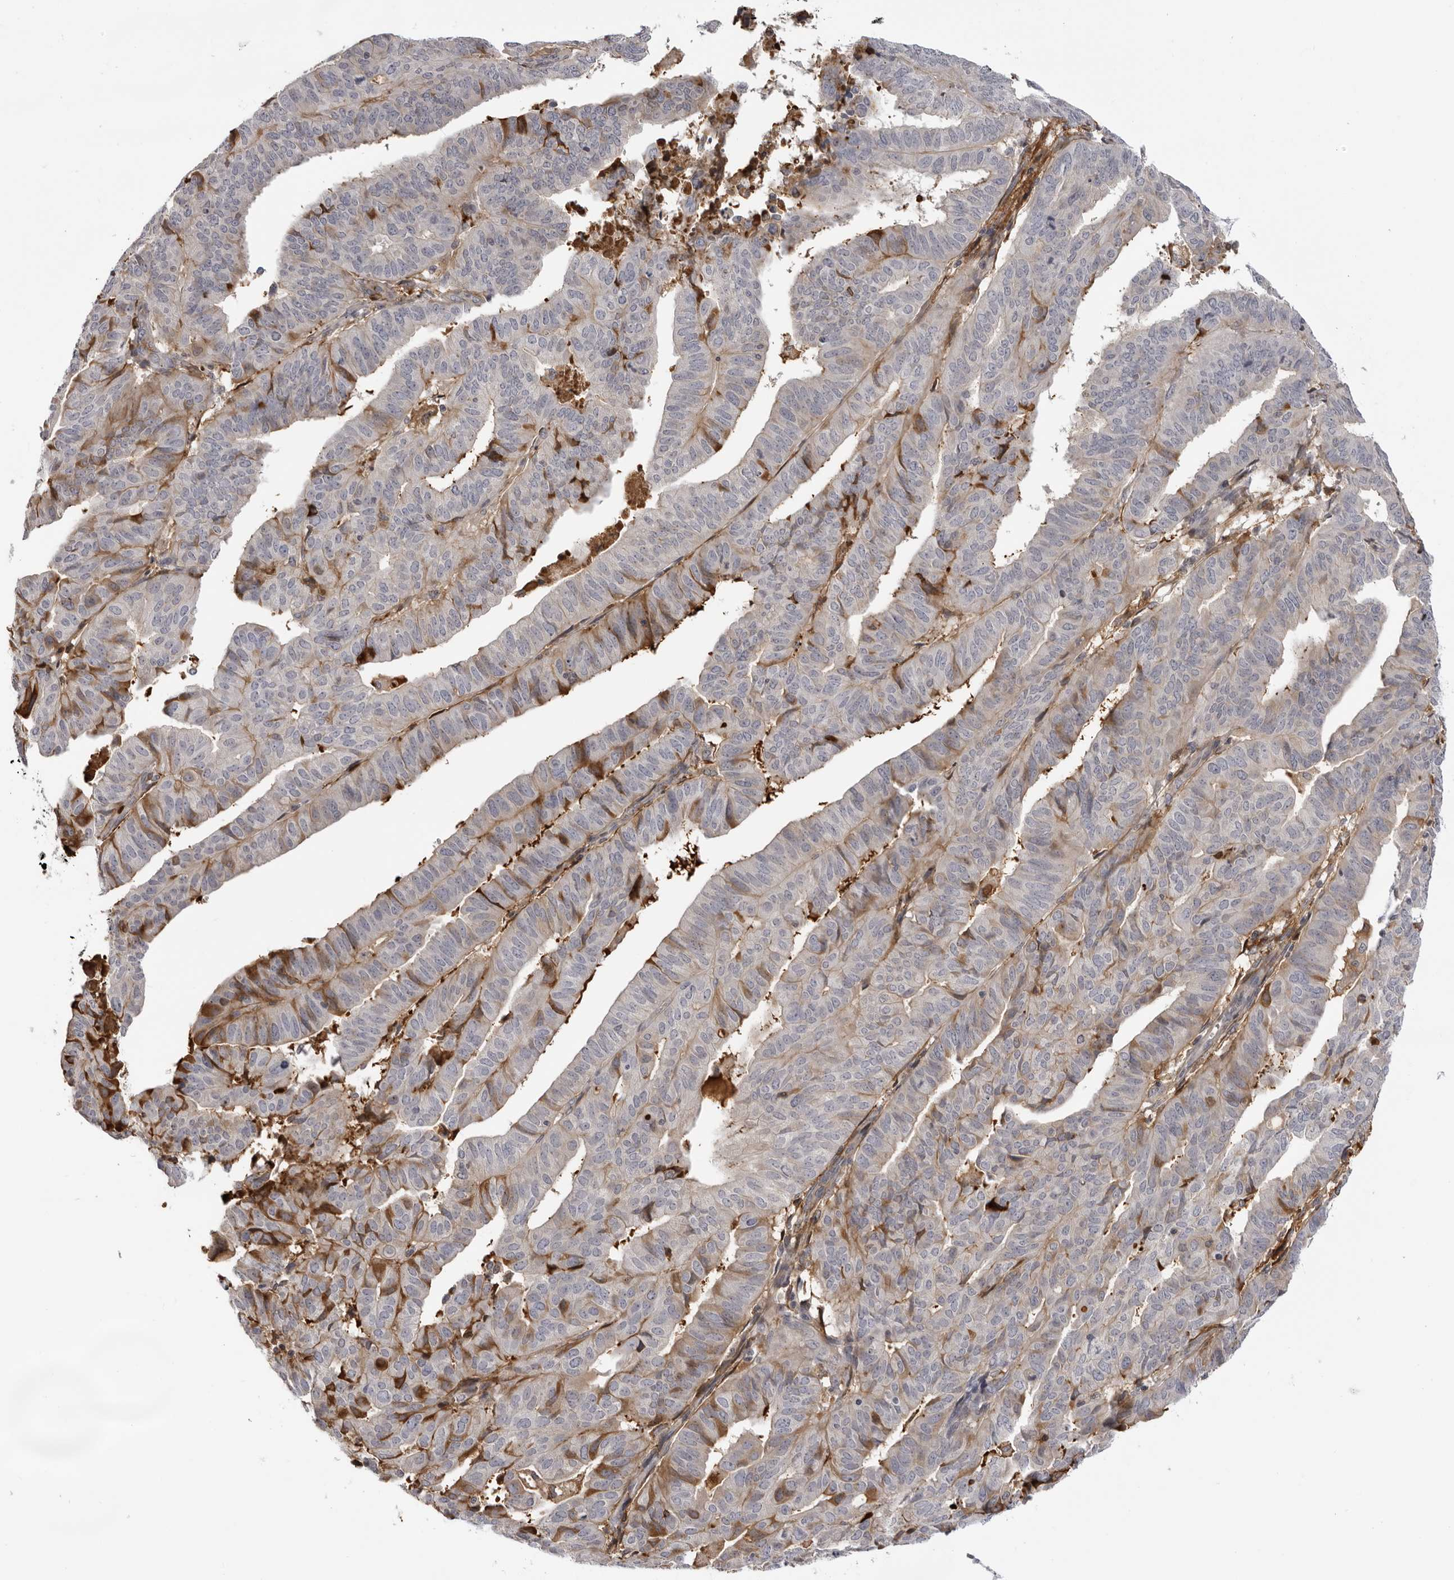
{"staining": {"intensity": "weak", "quantity": "<25%", "location": "cytoplasmic/membranous"}, "tissue": "endometrial cancer", "cell_type": "Tumor cells", "image_type": "cancer", "snomed": [{"axis": "morphology", "description": "Adenocarcinoma, NOS"}, {"axis": "topography", "description": "Endometrium"}], "caption": "Endometrial adenocarcinoma was stained to show a protein in brown. There is no significant expression in tumor cells.", "gene": "PLEKHF2", "patient": {"sex": "female", "age": 51}}